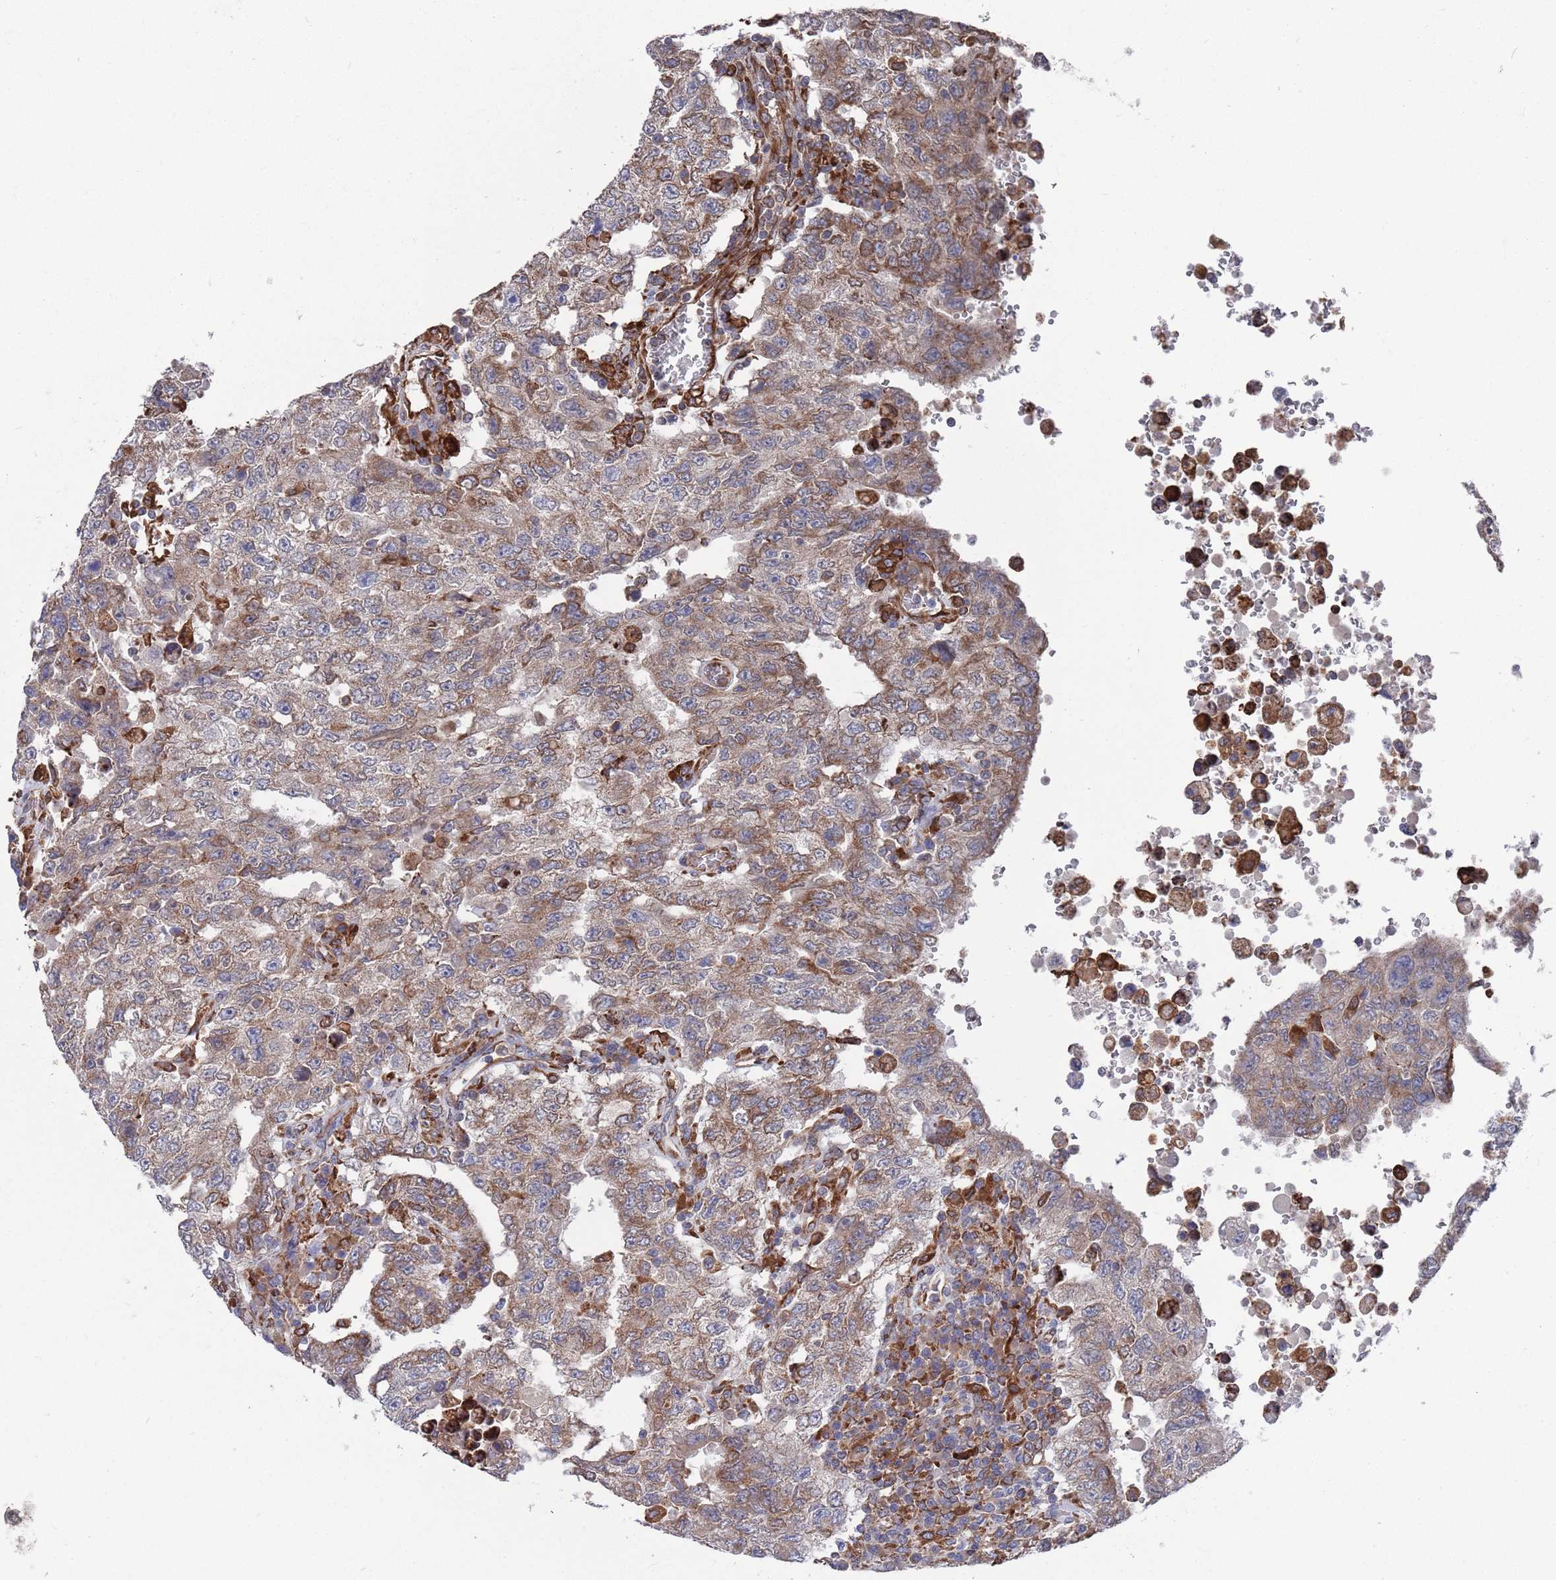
{"staining": {"intensity": "moderate", "quantity": ">75%", "location": "cytoplasmic/membranous"}, "tissue": "testis cancer", "cell_type": "Tumor cells", "image_type": "cancer", "snomed": [{"axis": "morphology", "description": "Carcinoma, Embryonal, NOS"}, {"axis": "topography", "description": "Testis"}], "caption": "Immunohistochemistry (IHC) image of neoplastic tissue: embryonal carcinoma (testis) stained using immunohistochemistry (IHC) displays medium levels of moderate protein expression localized specifically in the cytoplasmic/membranous of tumor cells, appearing as a cytoplasmic/membranous brown color.", "gene": "GID8", "patient": {"sex": "male", "age": 26}}